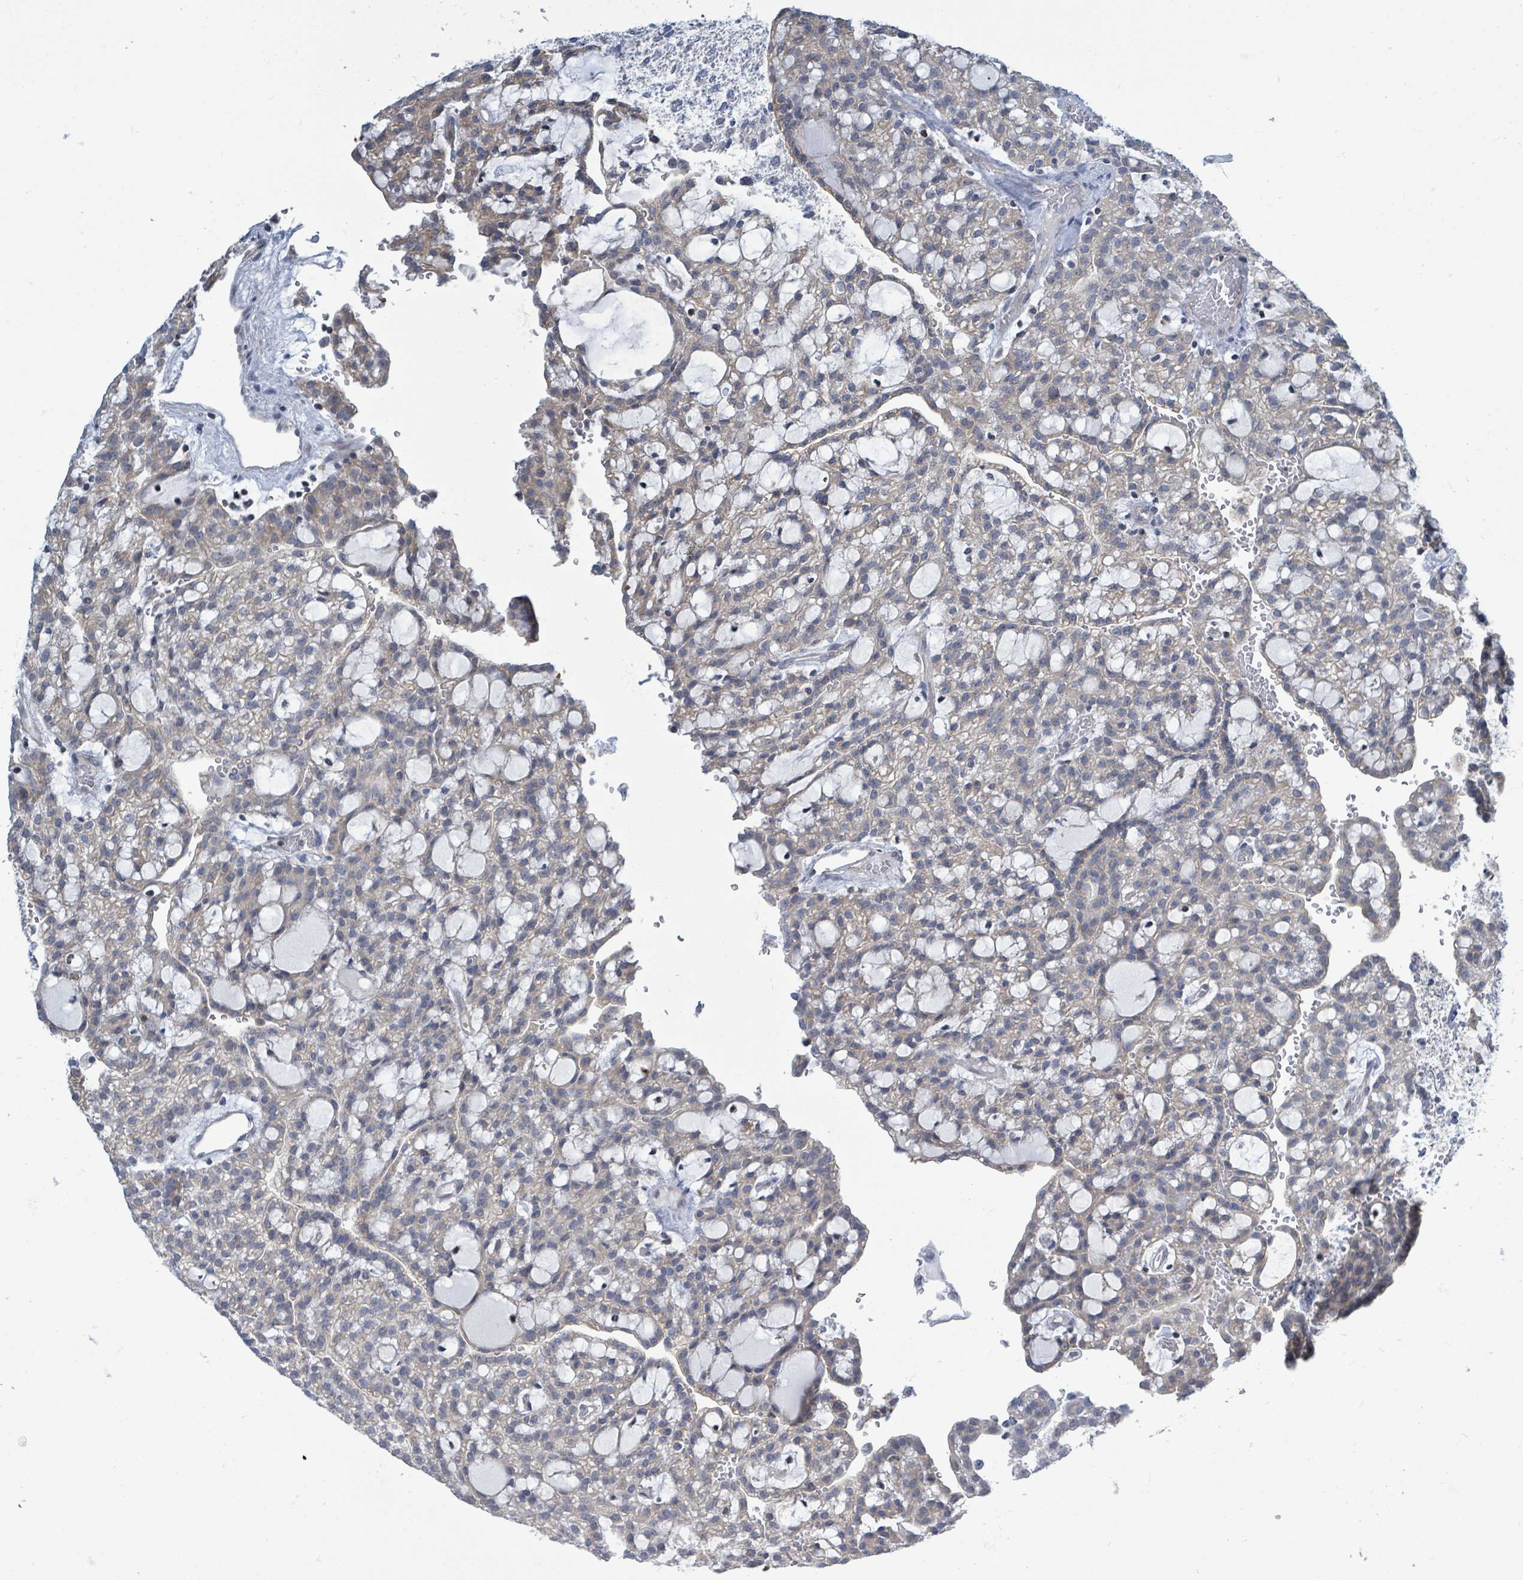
{"staining": {"intensity": "weak", "quantity": "<25%", "location": "cytoplasmic/membranous"}, "tissue": "renal cancer", "cell_type": "Tumor cells", "image_type": "cancer", "snomed": [{"axis": "morphology", "description": "Adenocarcinoma, NOS"}, {"axis": "topography", "description": "Kidney"}], "caption": "IHC micrograph of human renal cancer stained for a protein (brown), which demonstrates no staining in tumor cells. (Immunohistochemistry (ihc), brightfield microscopy, high magnification).", "gene": "DGKZ", "patient": {"sex": "male", "age": 63}}